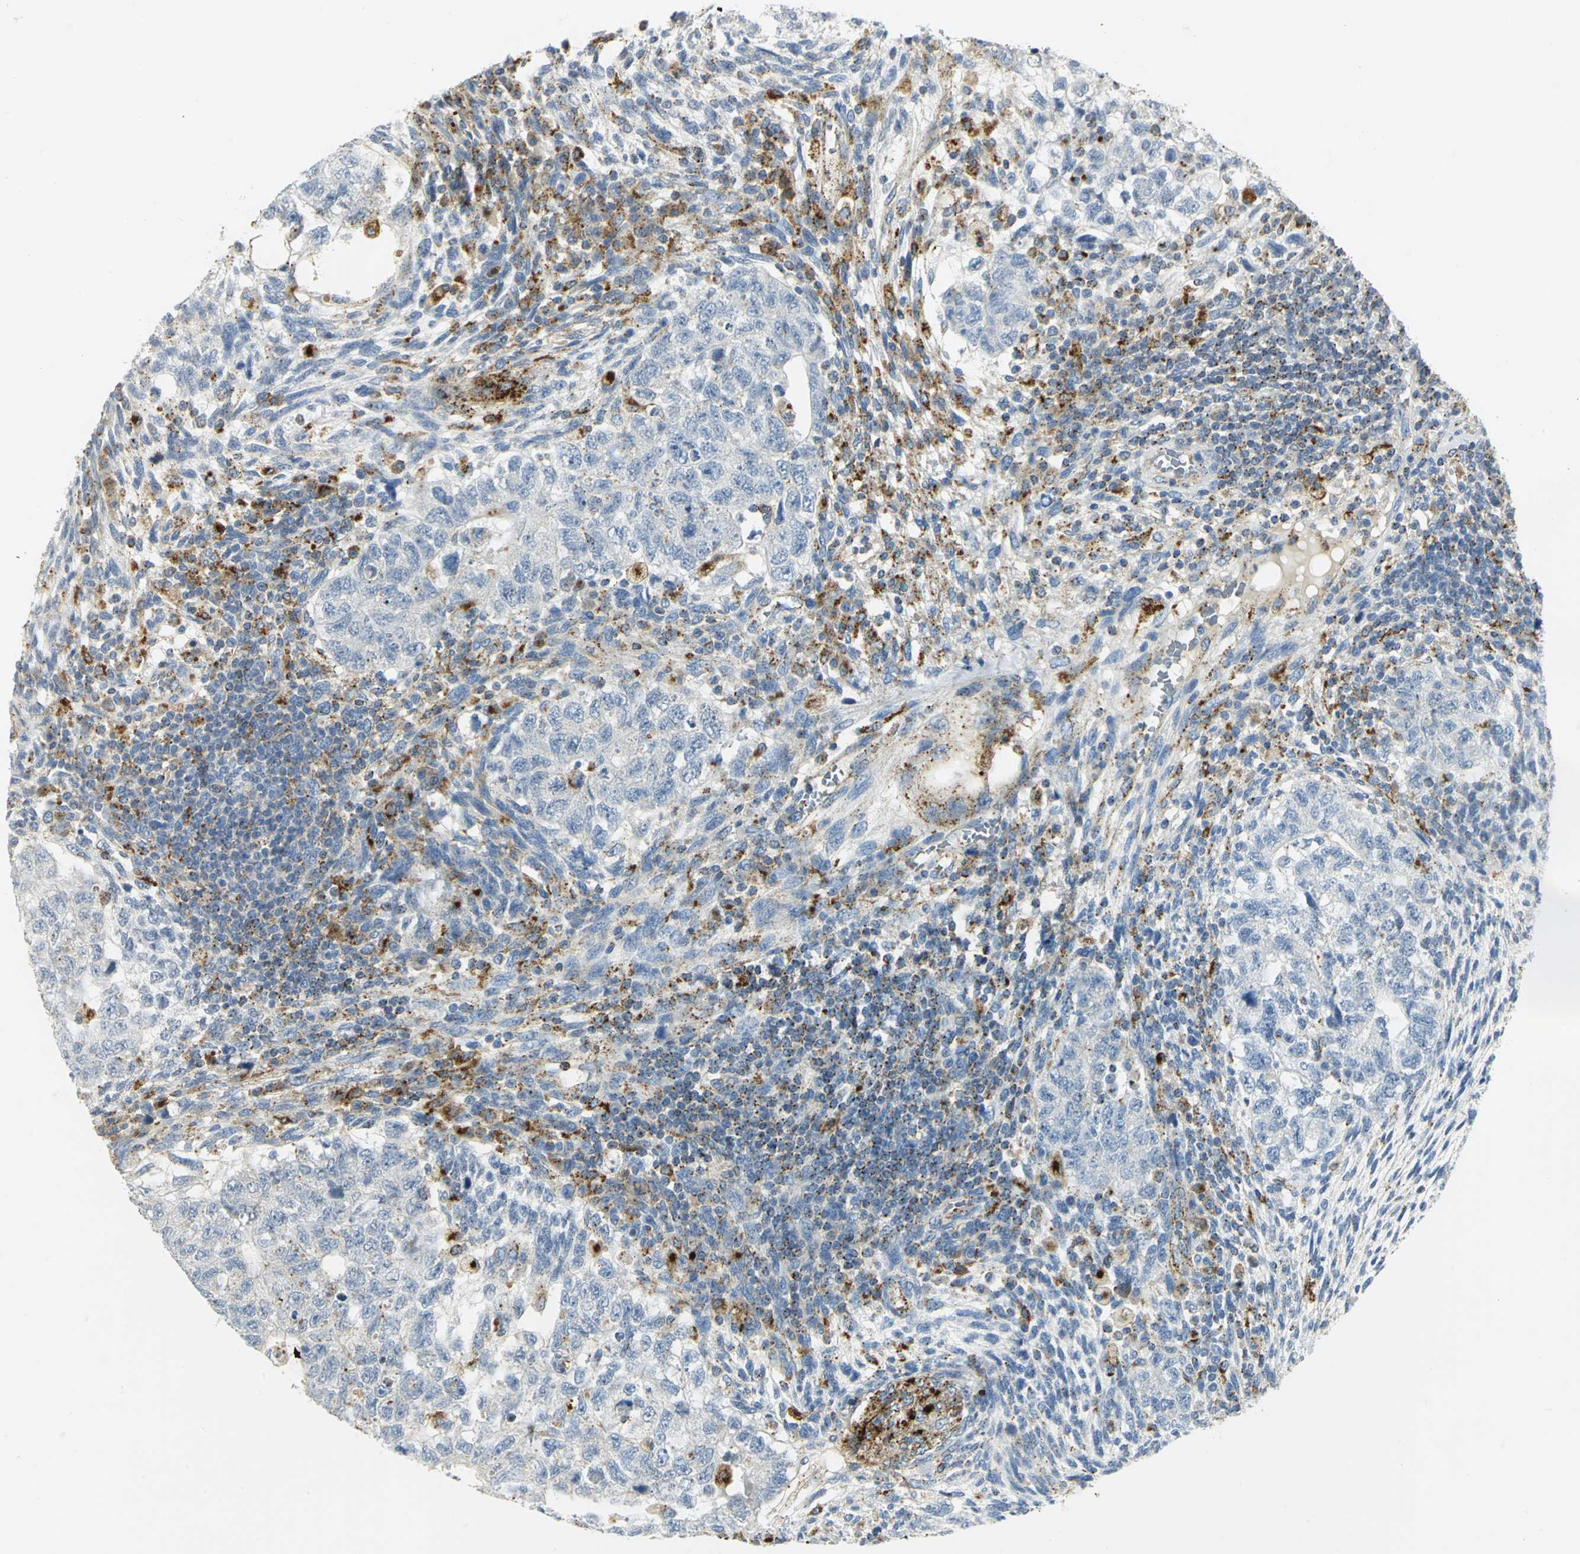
{"staining": {"intensity": "moderate", "quantity": "<25%", "location": "cytoplasmic/membranous"}, "tissue": "testis cancer", "cell_type": "Tumor cells", "image_type": "cancer", "snomed": [{"axis": "morphology", "description": "Normal tissue, NOS"}, {"axis": "morphology", "description": "Carcinoma, Embryonal, NOS"}, {"axis": "topography", "description": "Testis"}], "caption": "Testis cancer was stained to show a protein in brown. There is low levels of moderate cytoplasmic/membranous positivity in about <25% of tumor cells.", "gene": "ARSA", "patient": {"sex": "male", "age": 36}}